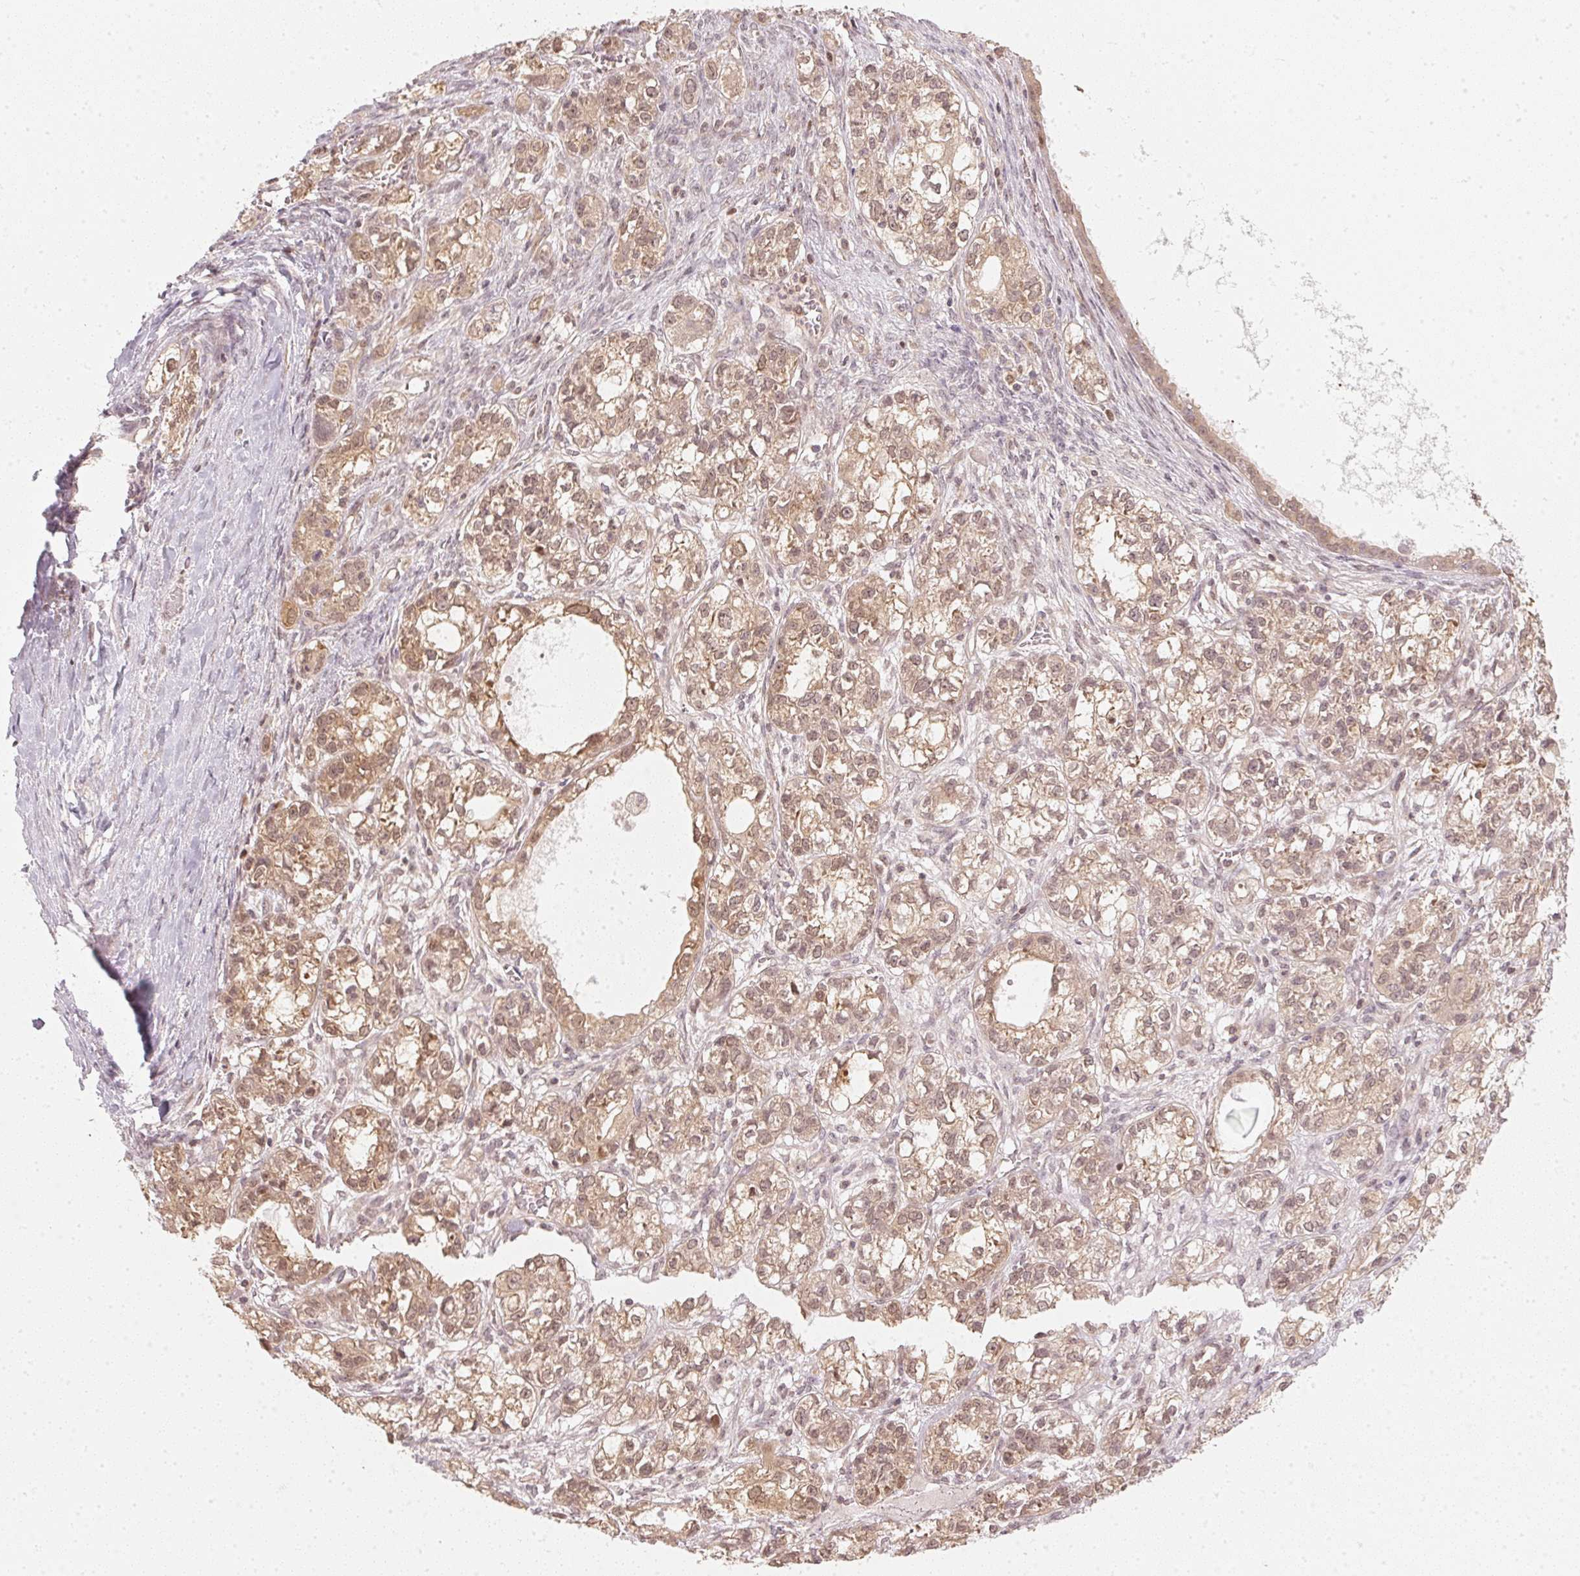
{"staining": {"intensity": "weak", "quantity": ">75%", "location": "cytoplasmic/membranous,nuclear"}, "tissue": "ovarian cancer", "cell_type": "Tumor cells", "image_type": "cancer", "snomed": [{"axis": "morphology", "description": "Carcinoma, endometroid"}, {"axis": "topography", "description": "Ovary"}], "caption": "High-power microscopy captured an immunohistochemistry (IHC) photomicrograph of ovarian cancer, revealing weak cytoplasmic/membranous and nuclear staining in approximately >75% of tumor cells.", "gene": "UBE2L3", "patient": {"sex": "female", "age": 64}}